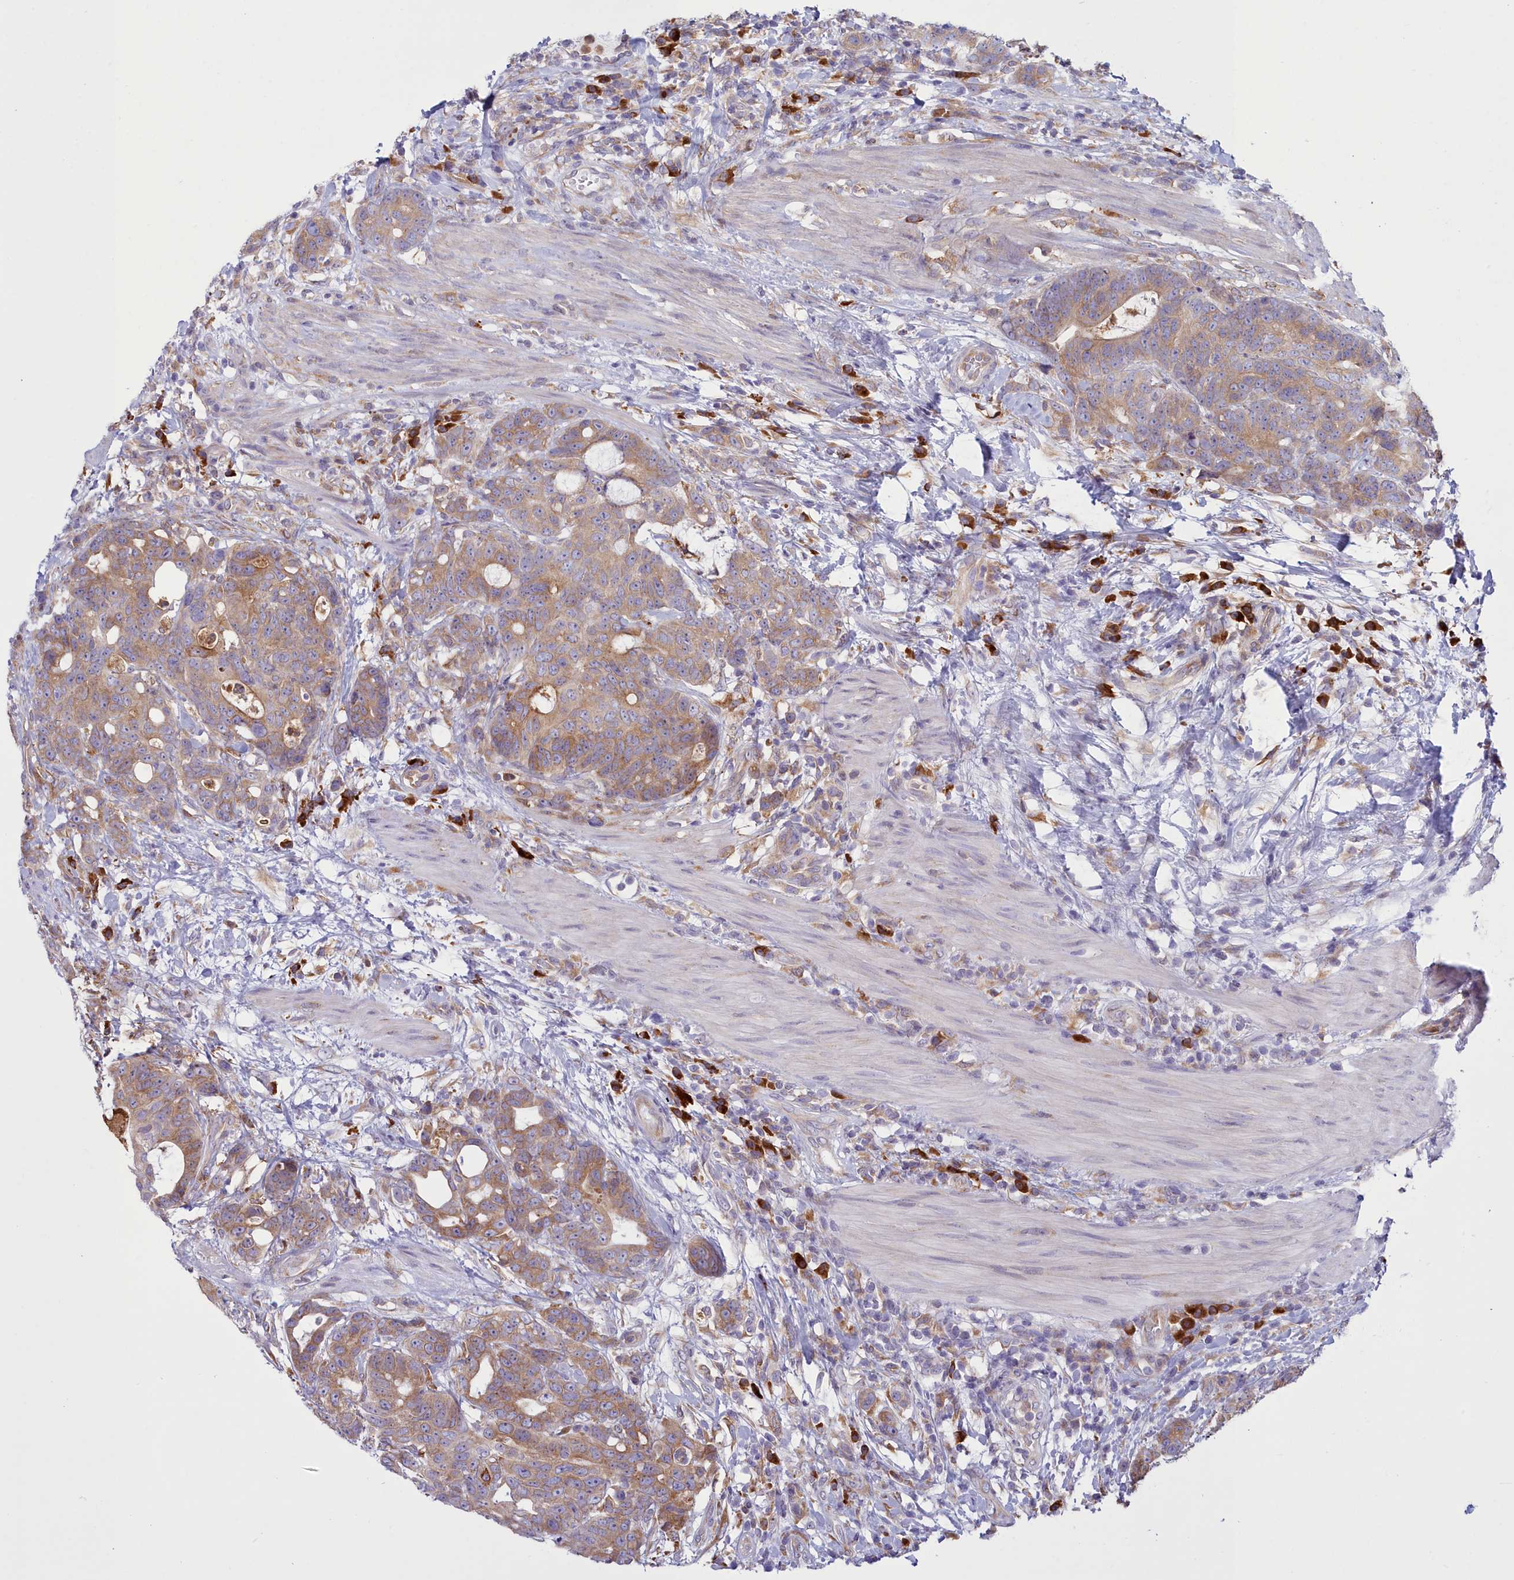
{"staining": {"intensity": "moderate", "quantity": ">75%", "location": "cytoplasmic/membranous"}, "tissue": "colorectal cancer", "cell_type": "Tumor cells", "image_type": "cancer", "snomed": [{"axis": "morphology", "description": "Adenocarcinoma, NOS"}, {"axis": "topography", "description": "Colon"}], "caption": "DAB immunohistochemical staining of colorectal adenocarcinoma shows moderate cytoplasmic/membranous protein staining in approximately >75% of tumor cells. (DAB (3,3'-diaminobenzidine) IHC, brown staining for protein, blue staining for nuclei).", "gene": "HM13", "patient": {"sex": "female", "age": 82}}